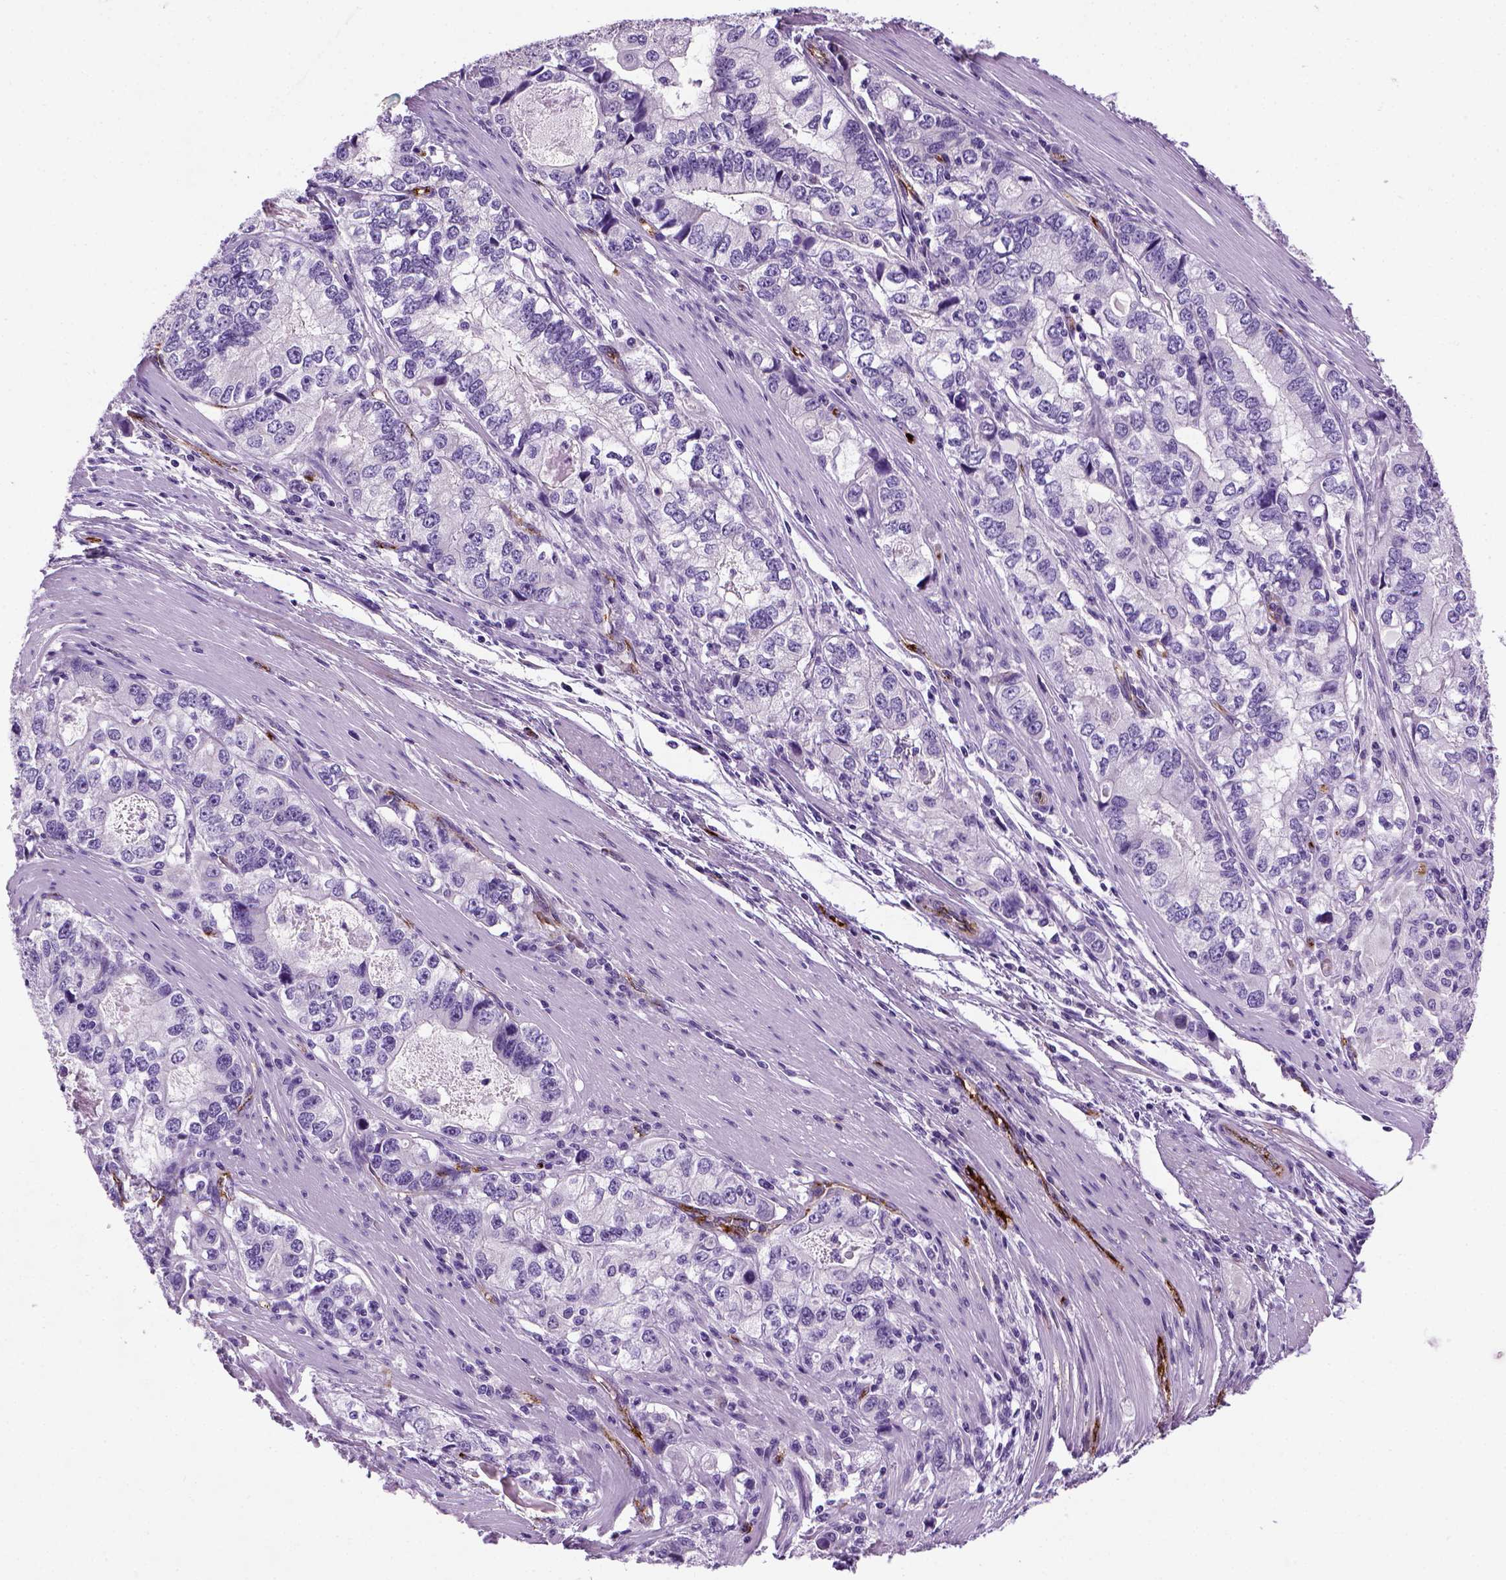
{"staining": {"intensity": "negative", "quantity": "none", "location": "none"}, "tissue": "stomach cancer", "cell_type": "Tumor cells", "image_type": "cancer", "snomed": [{"axis": "morphology", "description": "Adenocarcinoma, NOS"}, {"axis": "topography", "description": "Stomach, lower"}], "caption": "Immunohistochemistry of human stomach cancer shows no positivity in tumor cells.", "gene": "VWF", "patient": {"sex": "female", "age": 72}}